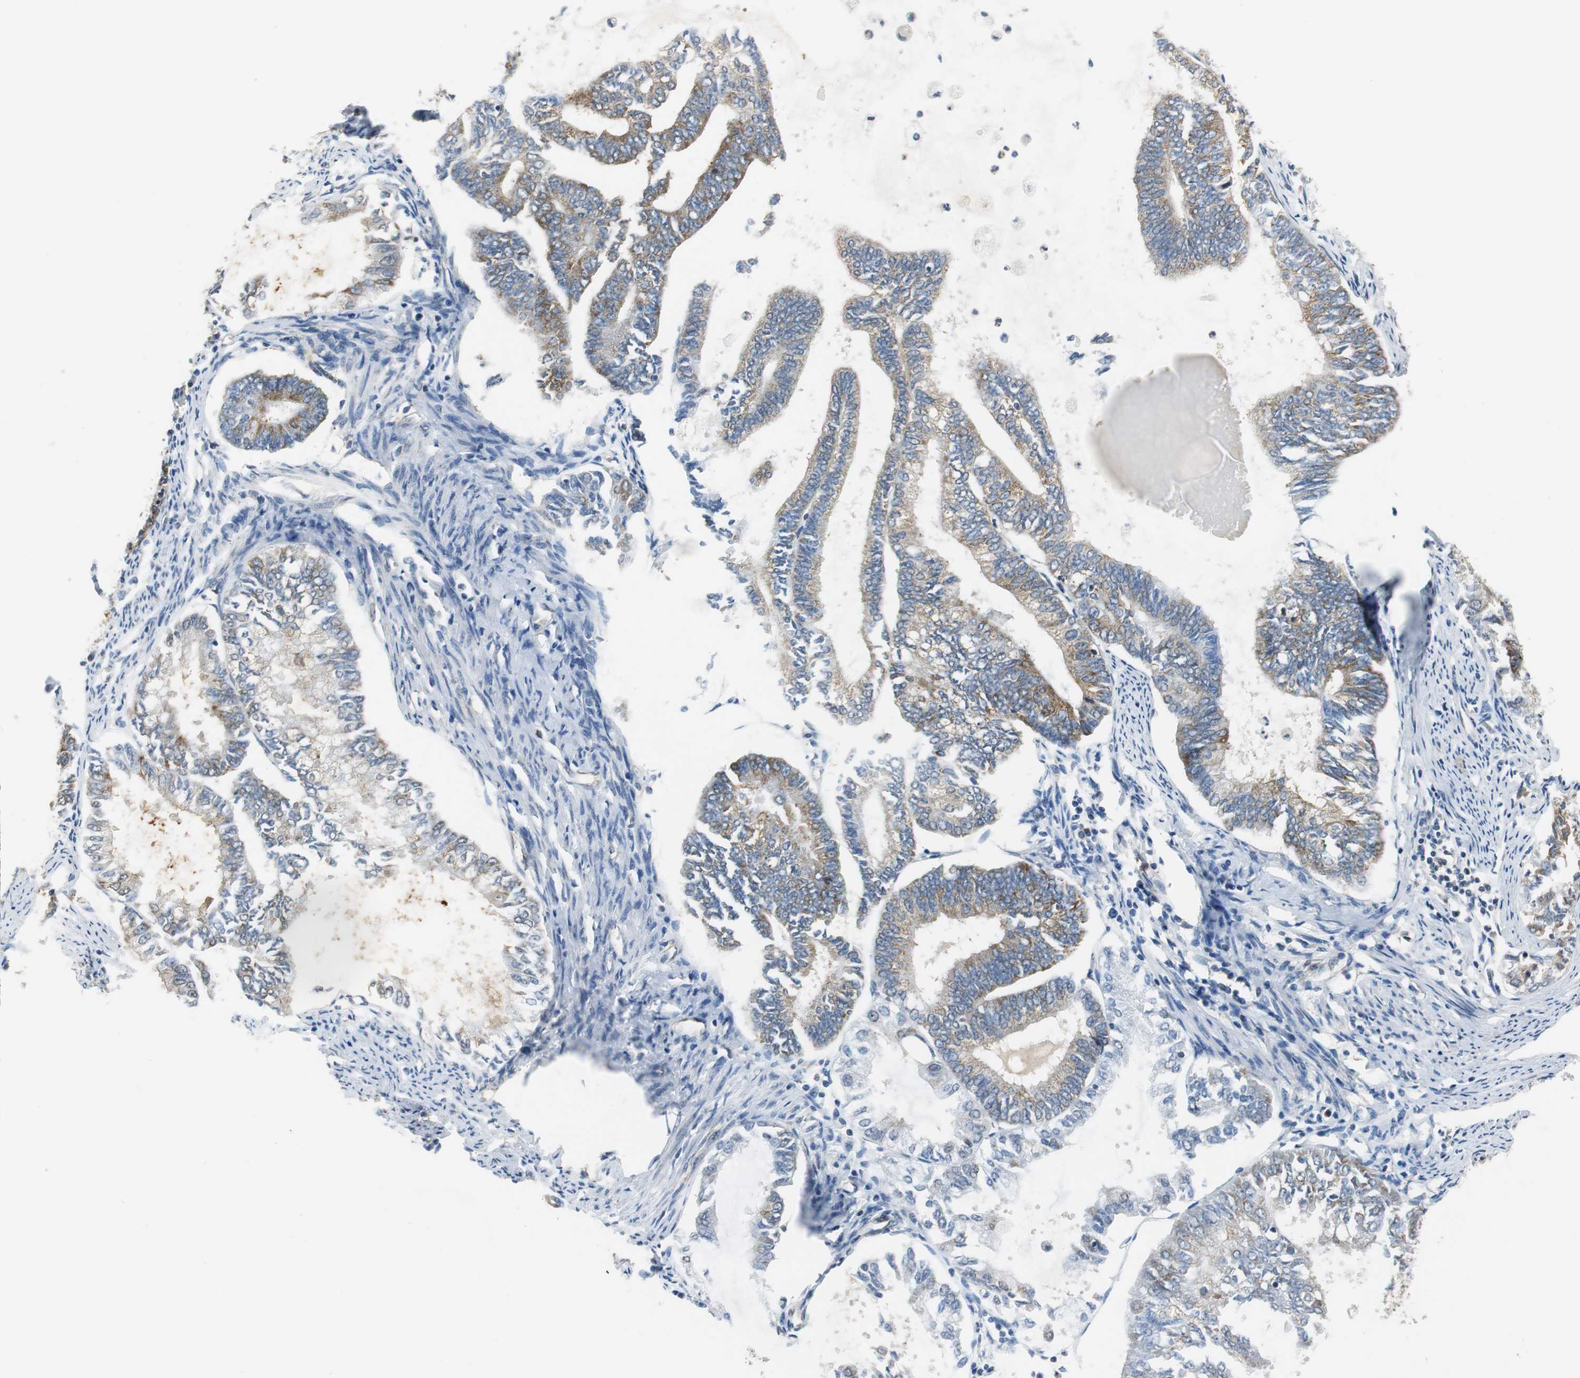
{"staining": {"intensity": "moderate", "quantity": ">75%", "location": "cytoplasmic/membranous"}, "tissue": "endometrial cancer", "cell_type": "Tumor cells", "image_type": "cancer", "snomed": [{"axis": "morphology", "description": "Adenocarcinoma, NOS"}, {"axis": "topography", "description": "Endometrium"}], "caption": "A photomicrograph showing moderate cytoplasmic/membranous staining in approximately >75% of tumor cells in endometrial cancer, as visualized by brown immunohistochemical staining.", "gene": "CNOT3", "patient": {"sex": "female", "age": 86}}